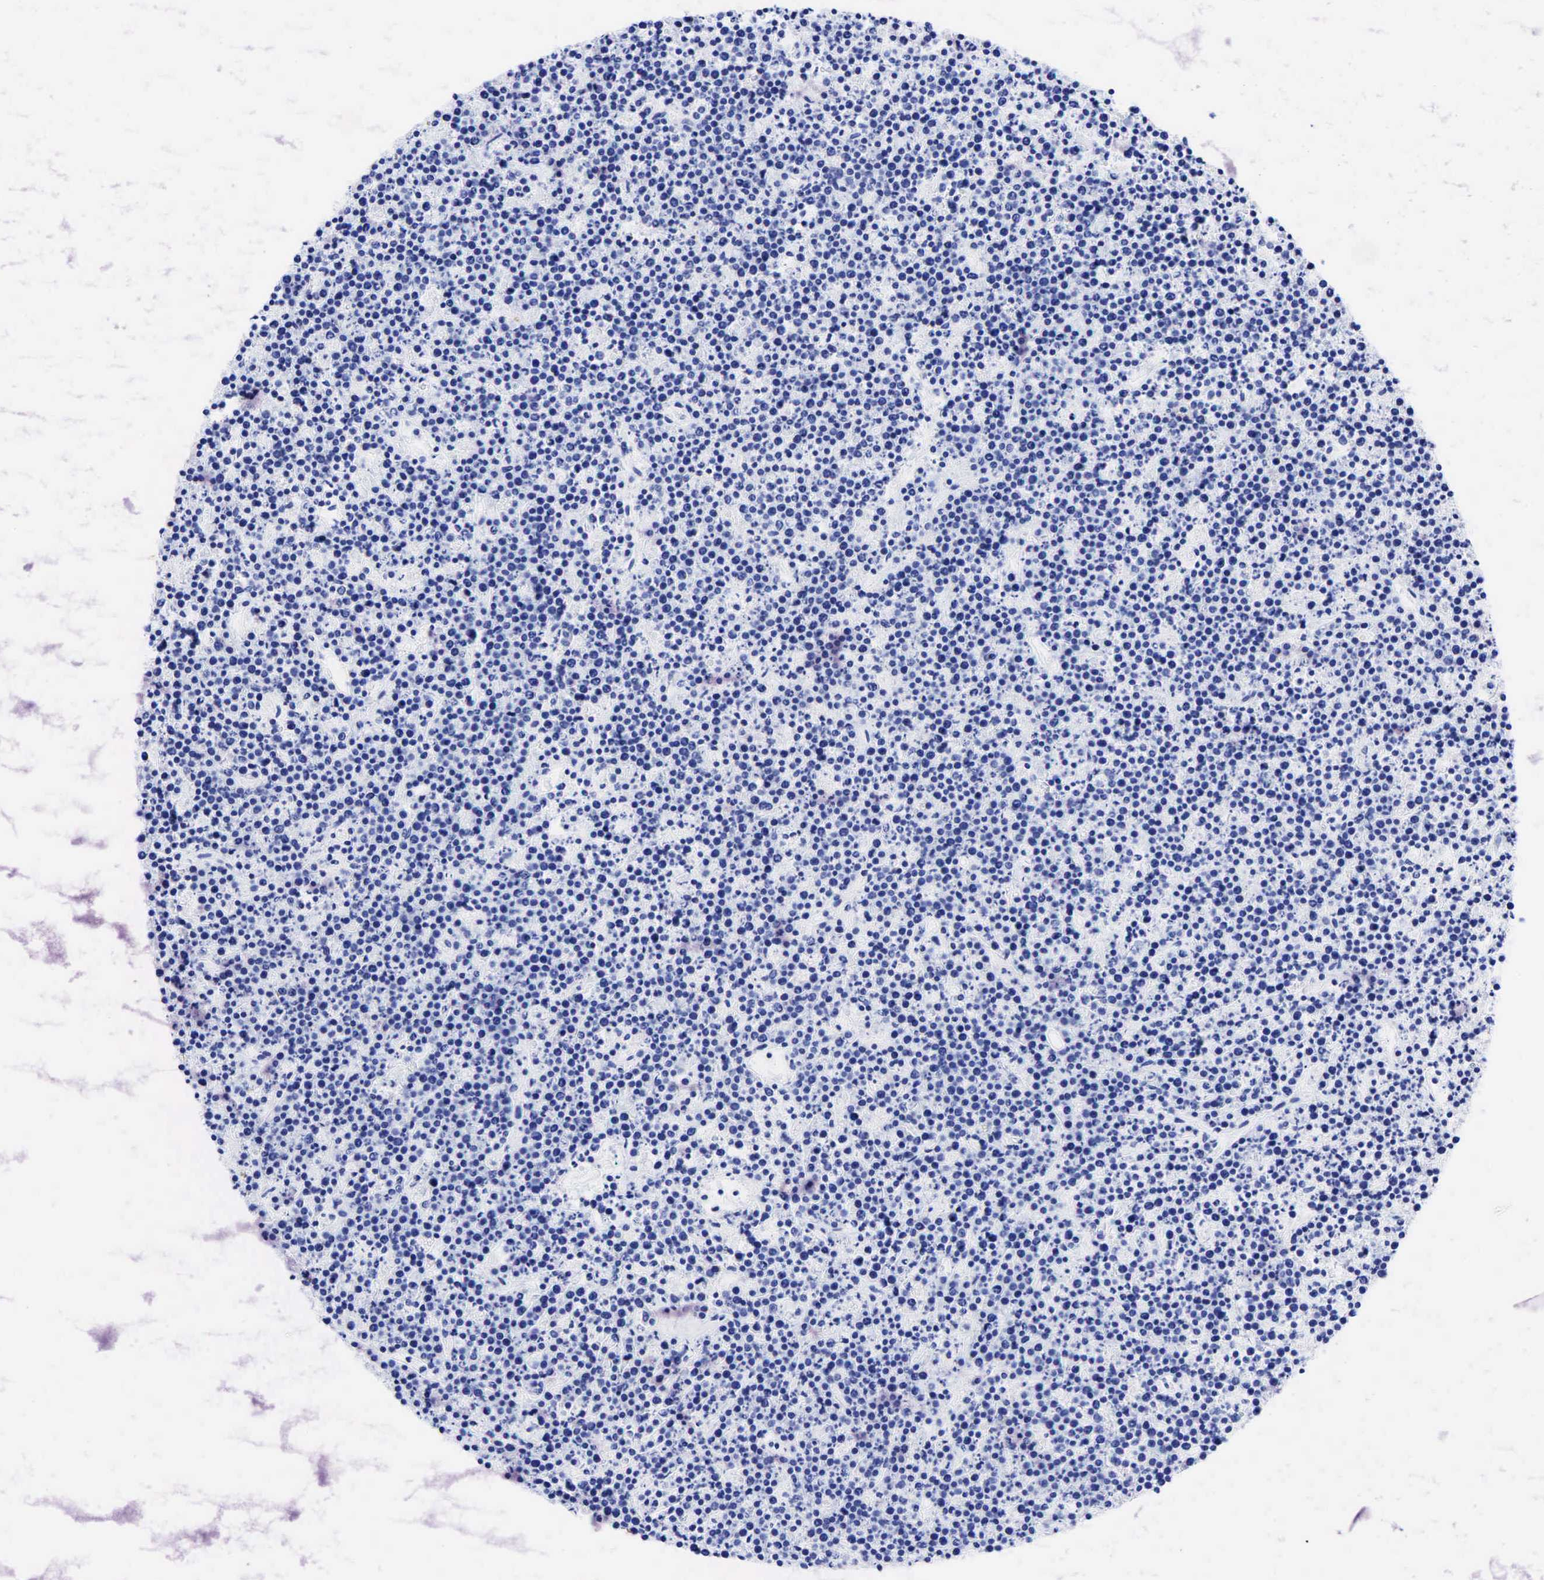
{"staining": {"intensity": "negative", "quantity": "none", "location": "none"}, "tissue": "lymphoma", "cell_type": "Tumor cells", "image_type": "cancer", "snomed": [{"axis": "morphology", "description": "Malignant lymphoma, non-Hodgkin's type, High grade"}, {"axis": "topography", "description": "Ovary"}], "caption": "Immunohistochemistry (IHC) histopathology image of human high-grade malignant lymphoma, non-Hodgkin's type stained for a protein (brown), which shows no staining in tumor cells.", "gene": "FUT4", "patient": {"sex": "female", "age": 56}}